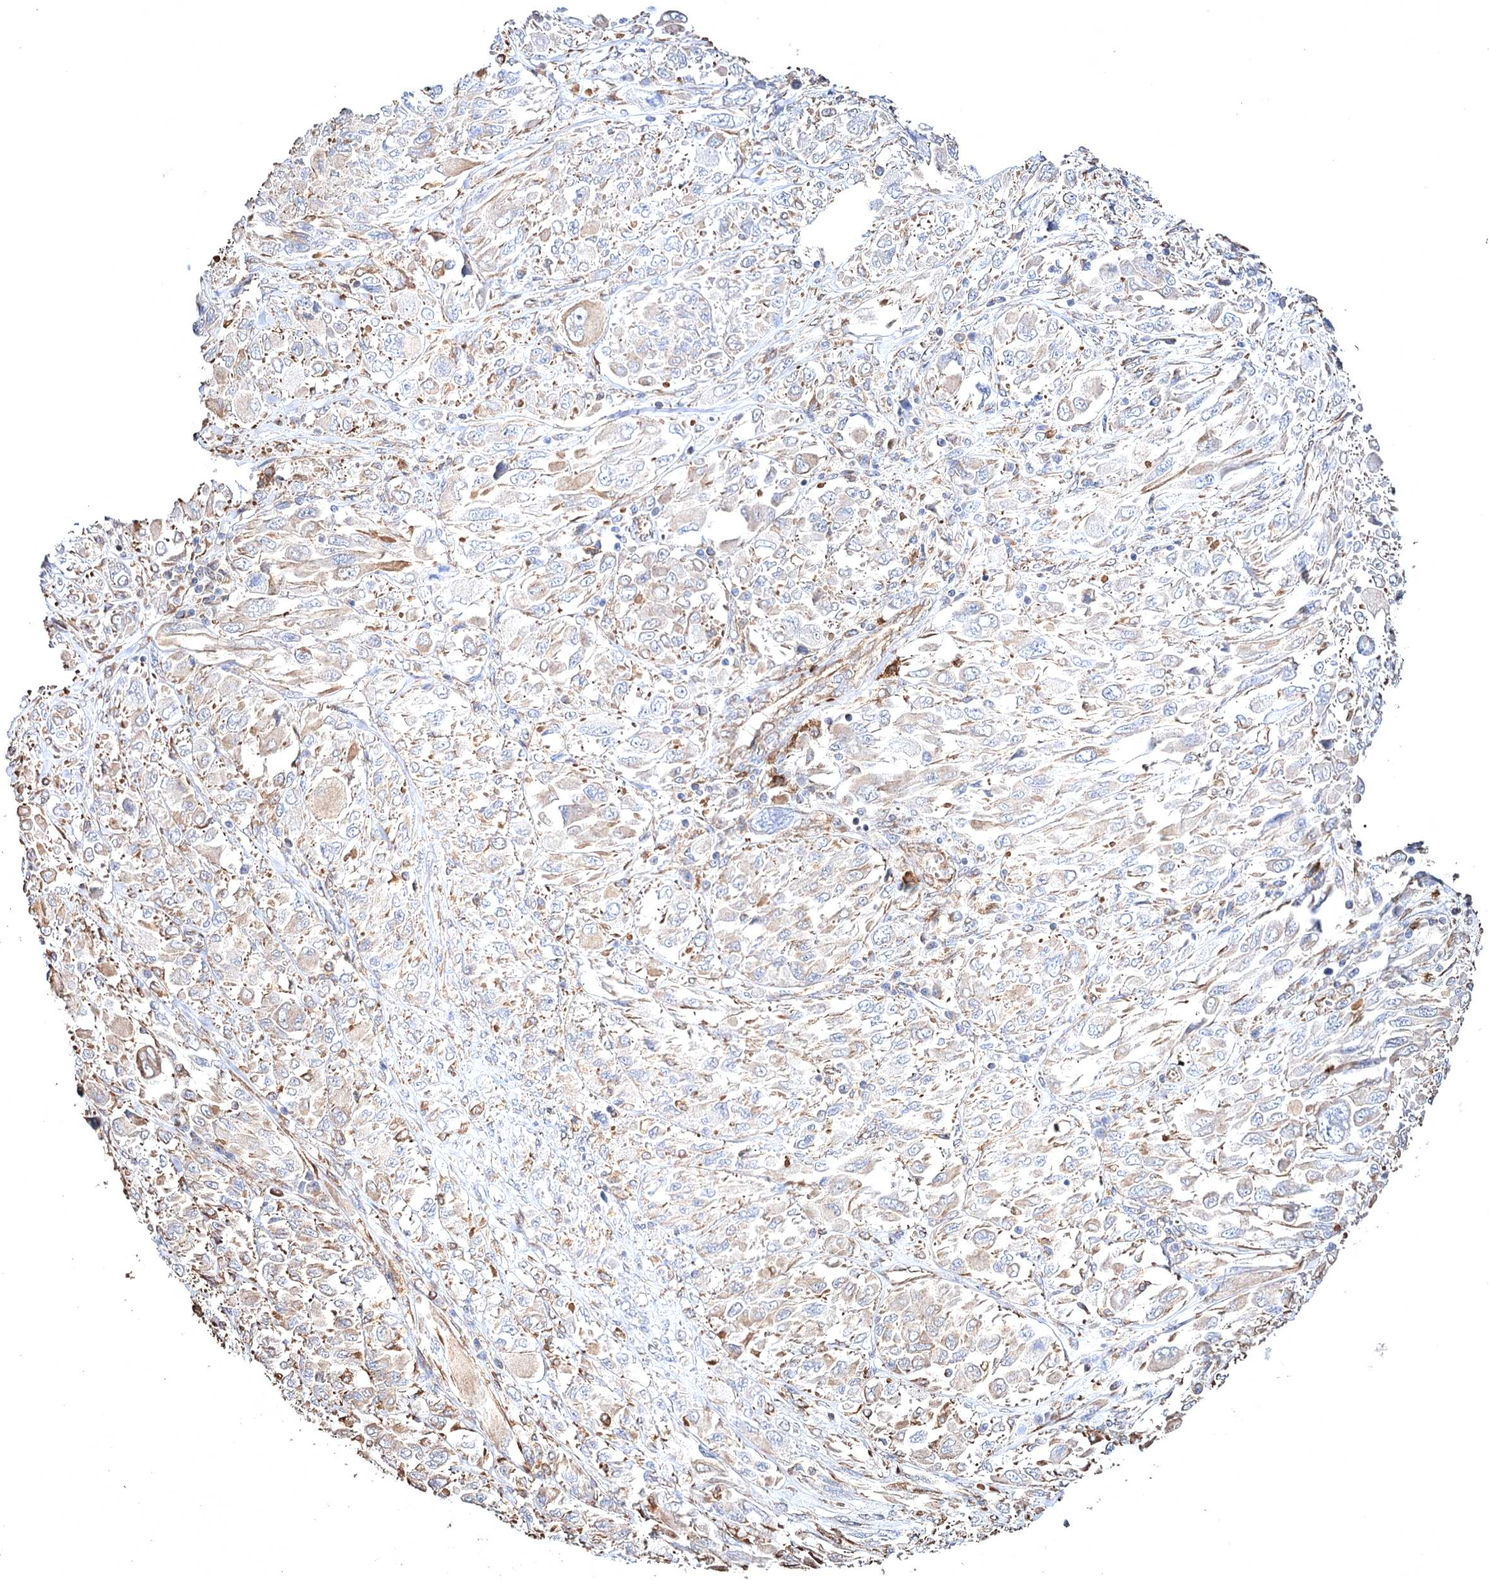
{"staining": {"intensity": "negative", "quantity": "none", "location": "none"}, "tissue": "melanoma", "cell_type": "Tumor cells", "image_type": "cancer", "snomed": [{"axis": "morphology", "description": "Malignant melanoma, NOS"}, {"axis": "topography", "description": "Skin"}], "caption": "This is an immunohistochemistry photomicrograph of human malignant melanoma. There is no staining in tumor cells.", "gene": "CLEC4M", "patient": {"sex": "female", "age": 91}}